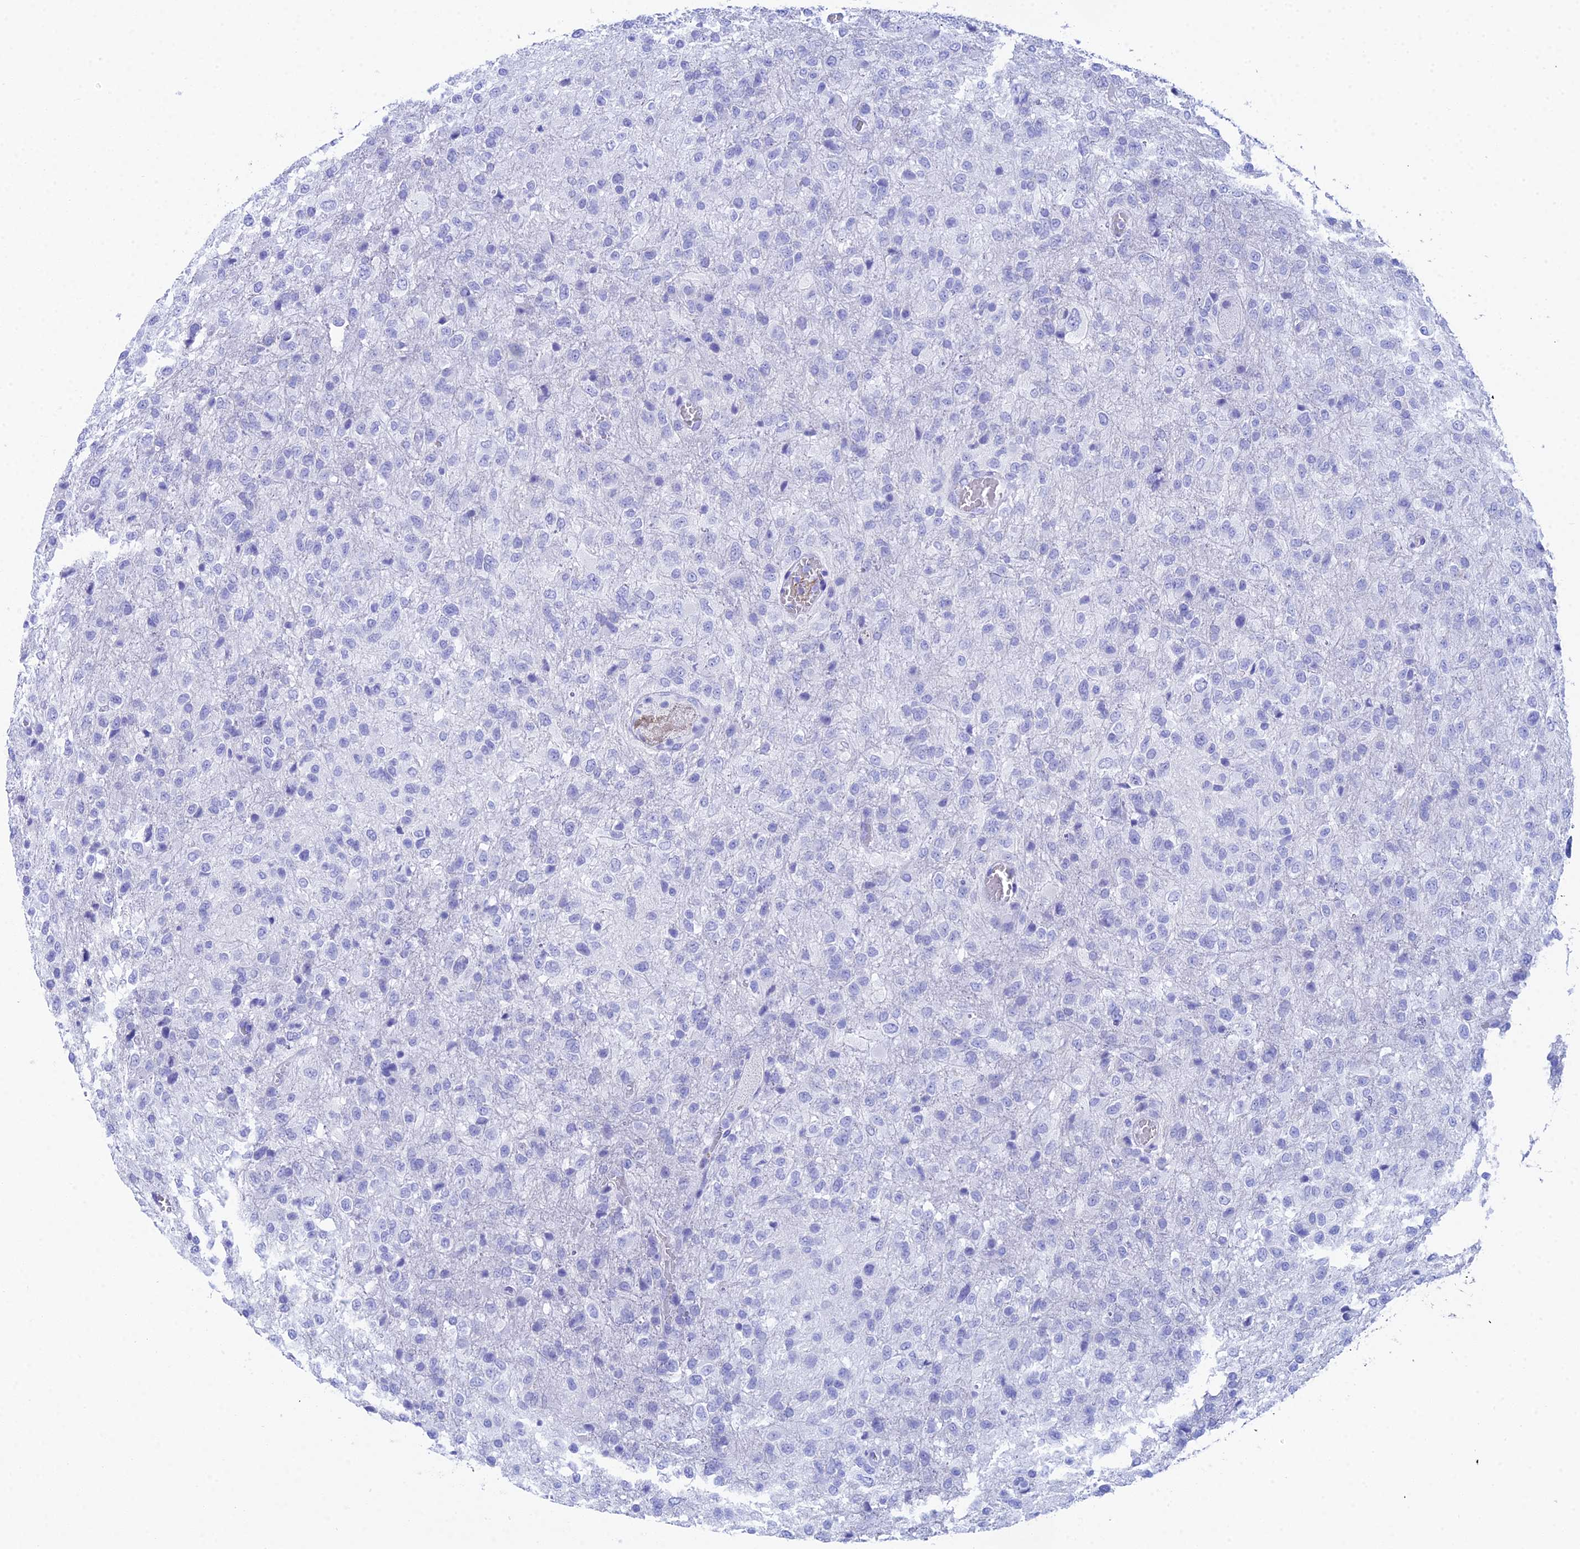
{"staining": {"intensity": "negative", "quantity": "none", "location": "none"}, "tissue": "glioma", "cell_type": "Tumor cells", "image_type": "cancer", "snomed": [{"axis": "morphology", "description": "Glioma, malignant, High grade"}, {"axis": "topography", "description": "Brain"}], "caption": "Immunohistochemistry (IHC) histopathology image of neoplastic tissue: human glioma stained with DAB displays no significant protein expression in tumor cells. The staining is performed using DAB brown chromogen with nuclei counter-stained in using hematoxylin.", "gene": "REG1A", "patient": {"sex": "female", "age": 74}}